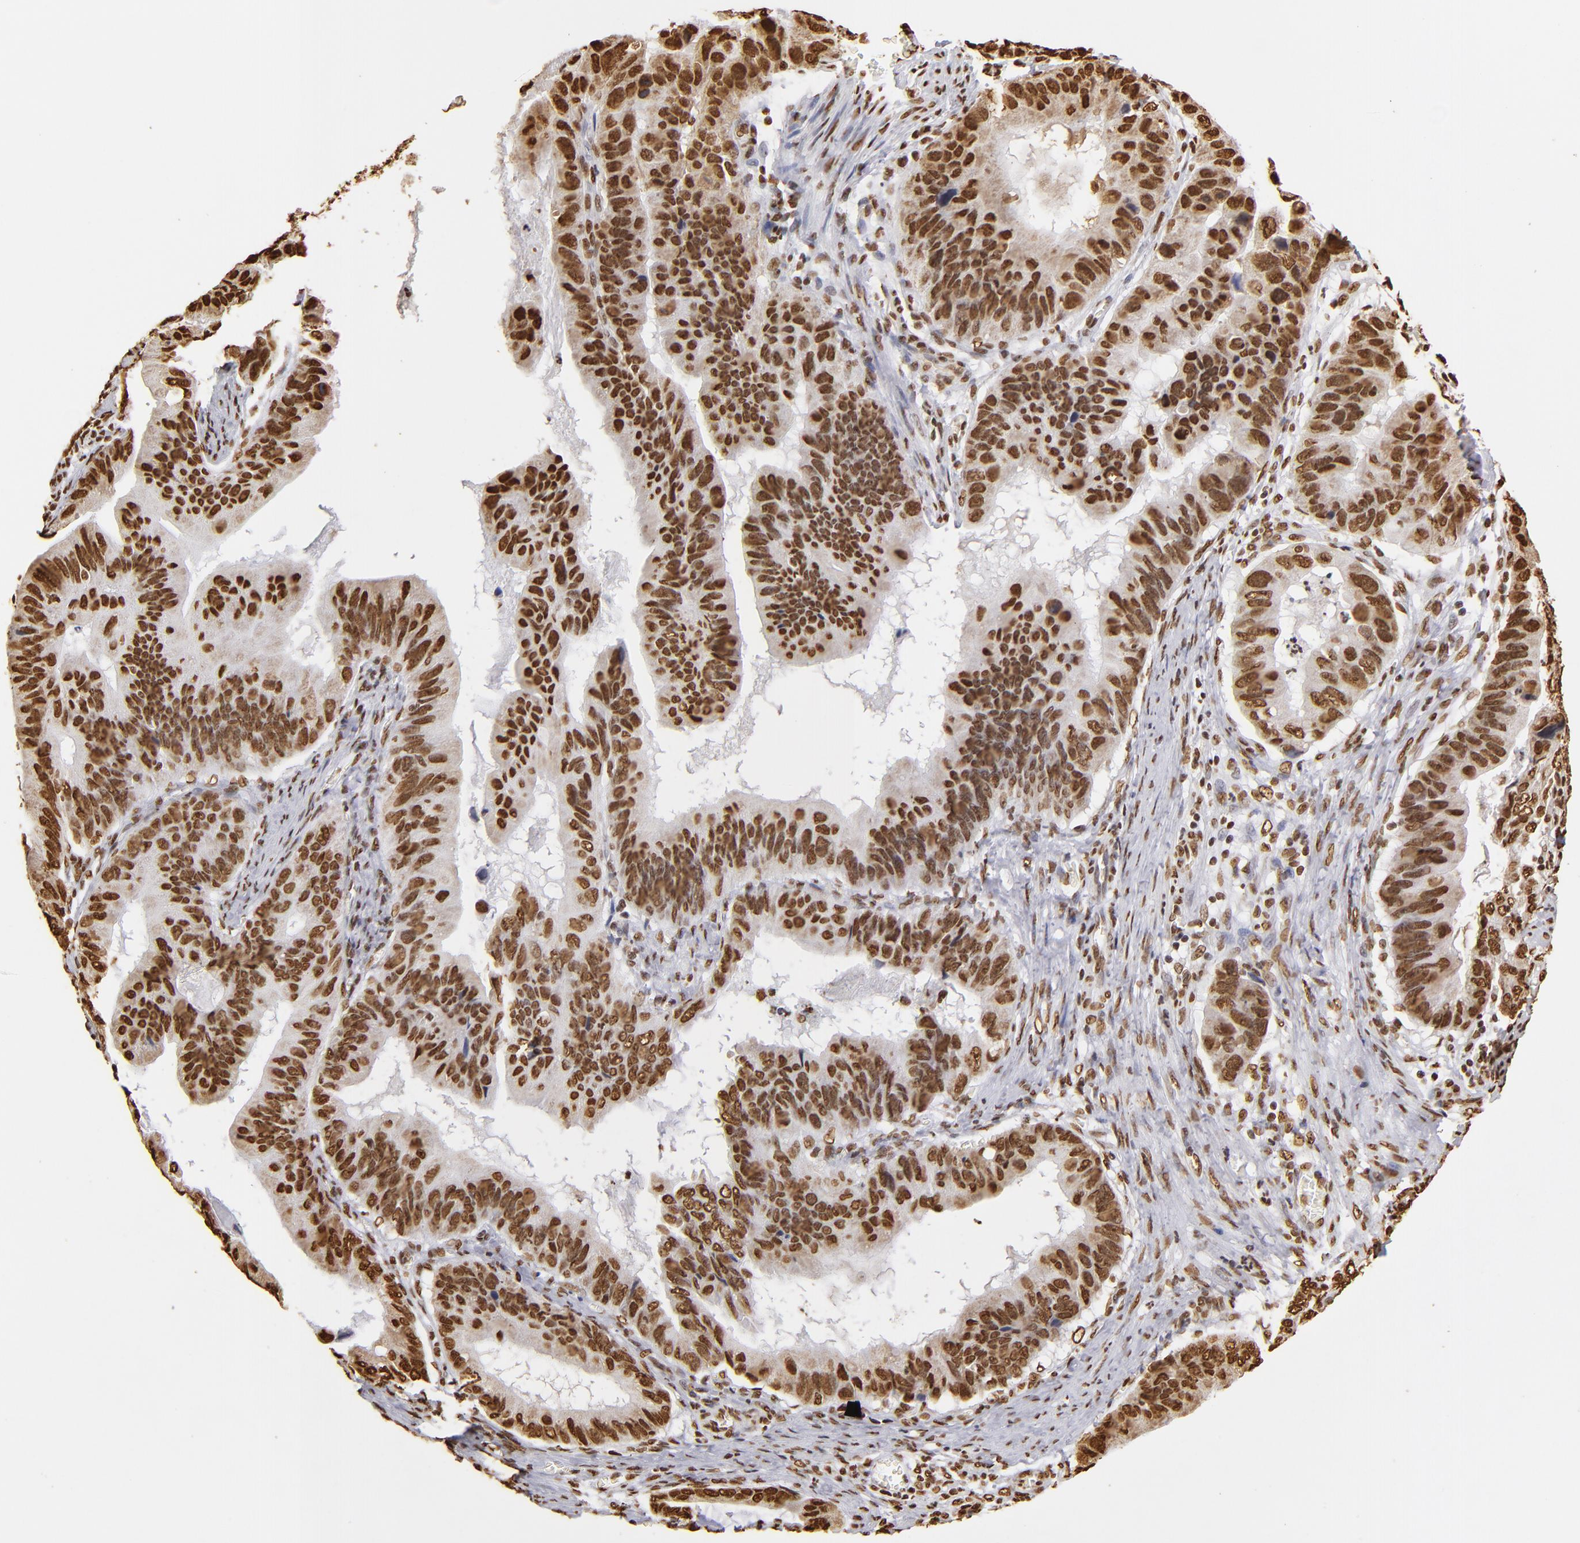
{"staining": {"intensity": "strong", "quantity": ">75%", "location": "nuclear"}, "tissue": "stomach cancer", "cell_type": "Tumor cells", "image_type": "cancer", "snomed": [{"axis": "morphology", "description": "Adenocarcinoma, NOS"}, {"axis": "topography", "description": "Stomach, upper"}], "caption": "Tumor cells demonstrate strong nuclear staining in approximately >75% of cells in stomach adenocarcinoma. Immunohistochemistry stains the protein of interest in brown and the nuclei are stained blue.", "gene": "ILF3", "patient": {"sex": "male", "age": 80}}